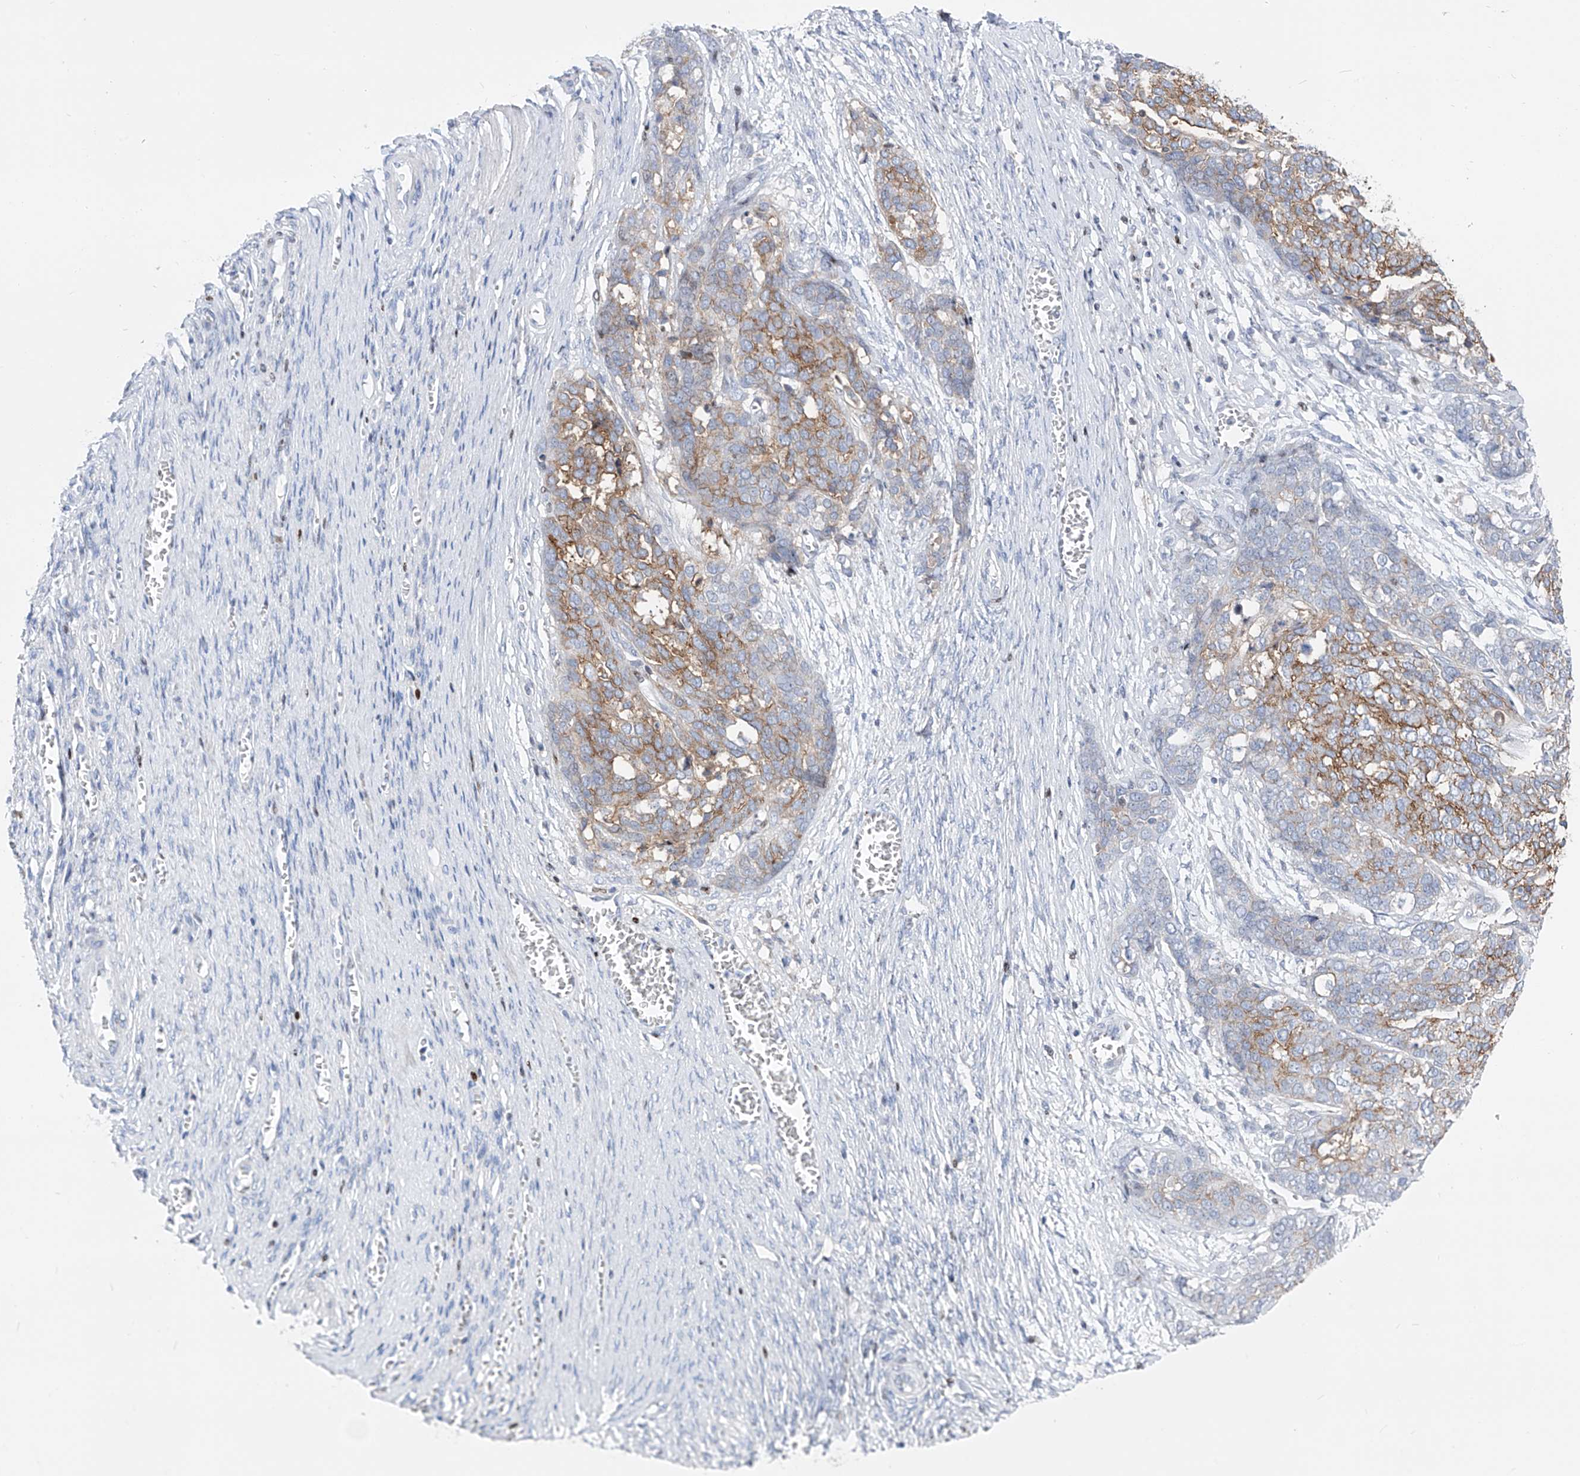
{"staining": {"intensity": "moderate", "quantity": "25%-75%", "location": "cytoplasmic/membranous"}, "tissue": "ovarian cancer", "cell_type": "Tumor cells", "image_type": "cancer", "snomed": [{"axis": "morphology", "description": "Cystadenocarcinoma, serous, NOS"}, {"axis": "topography", "description": "Ovary"}], "caption": "Human ovarian serous cystadenocarcinoma stained with a brown dye shows moderate cytoplasmic/membranous positive expression in about 25%-75% of tumor cells.", "gene": "FRS3", "patient": {"sex": "female", "age": 44}}